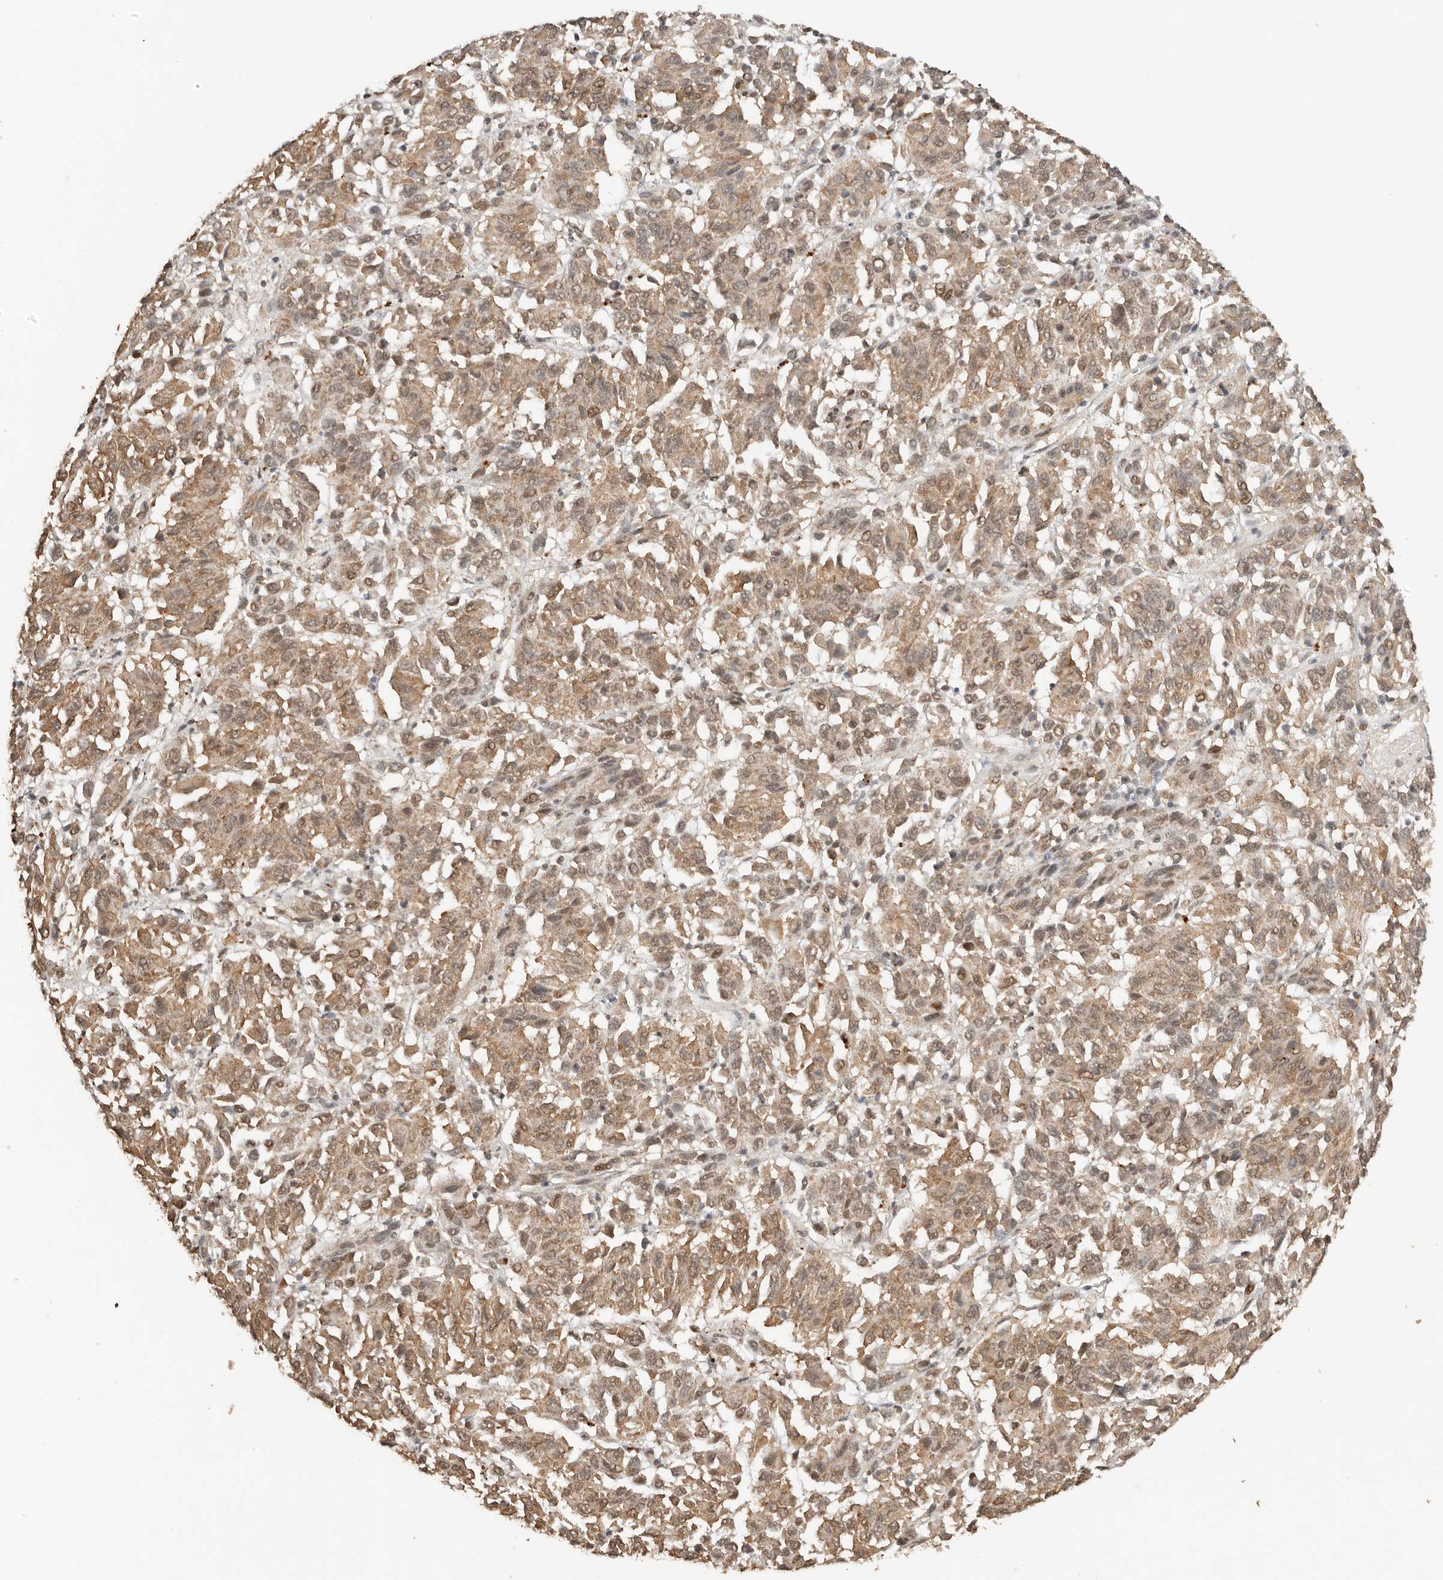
{"staining": {"intensity": "moderate", "quantity": "25%-75%", "location": "cytoplasmic/membranous,nuclear"}, "tissue": "melanoma", "cell_type": "Tumor cells", "image_type": "cancer", "snomed": [{"axis": "morphology", "description": "Malignant melanoma, NOS"}, {"axis": "topography", "description": "Skin"}], "caption": "IHC of human malignant melanoma reveals medium levels of moderate cytoplasmic/membranous and nuclear staining in approximately 25%-75% of tumor cells.", "gene": "SEC14L1", "patient": {"sex": "female", "age": 82}}